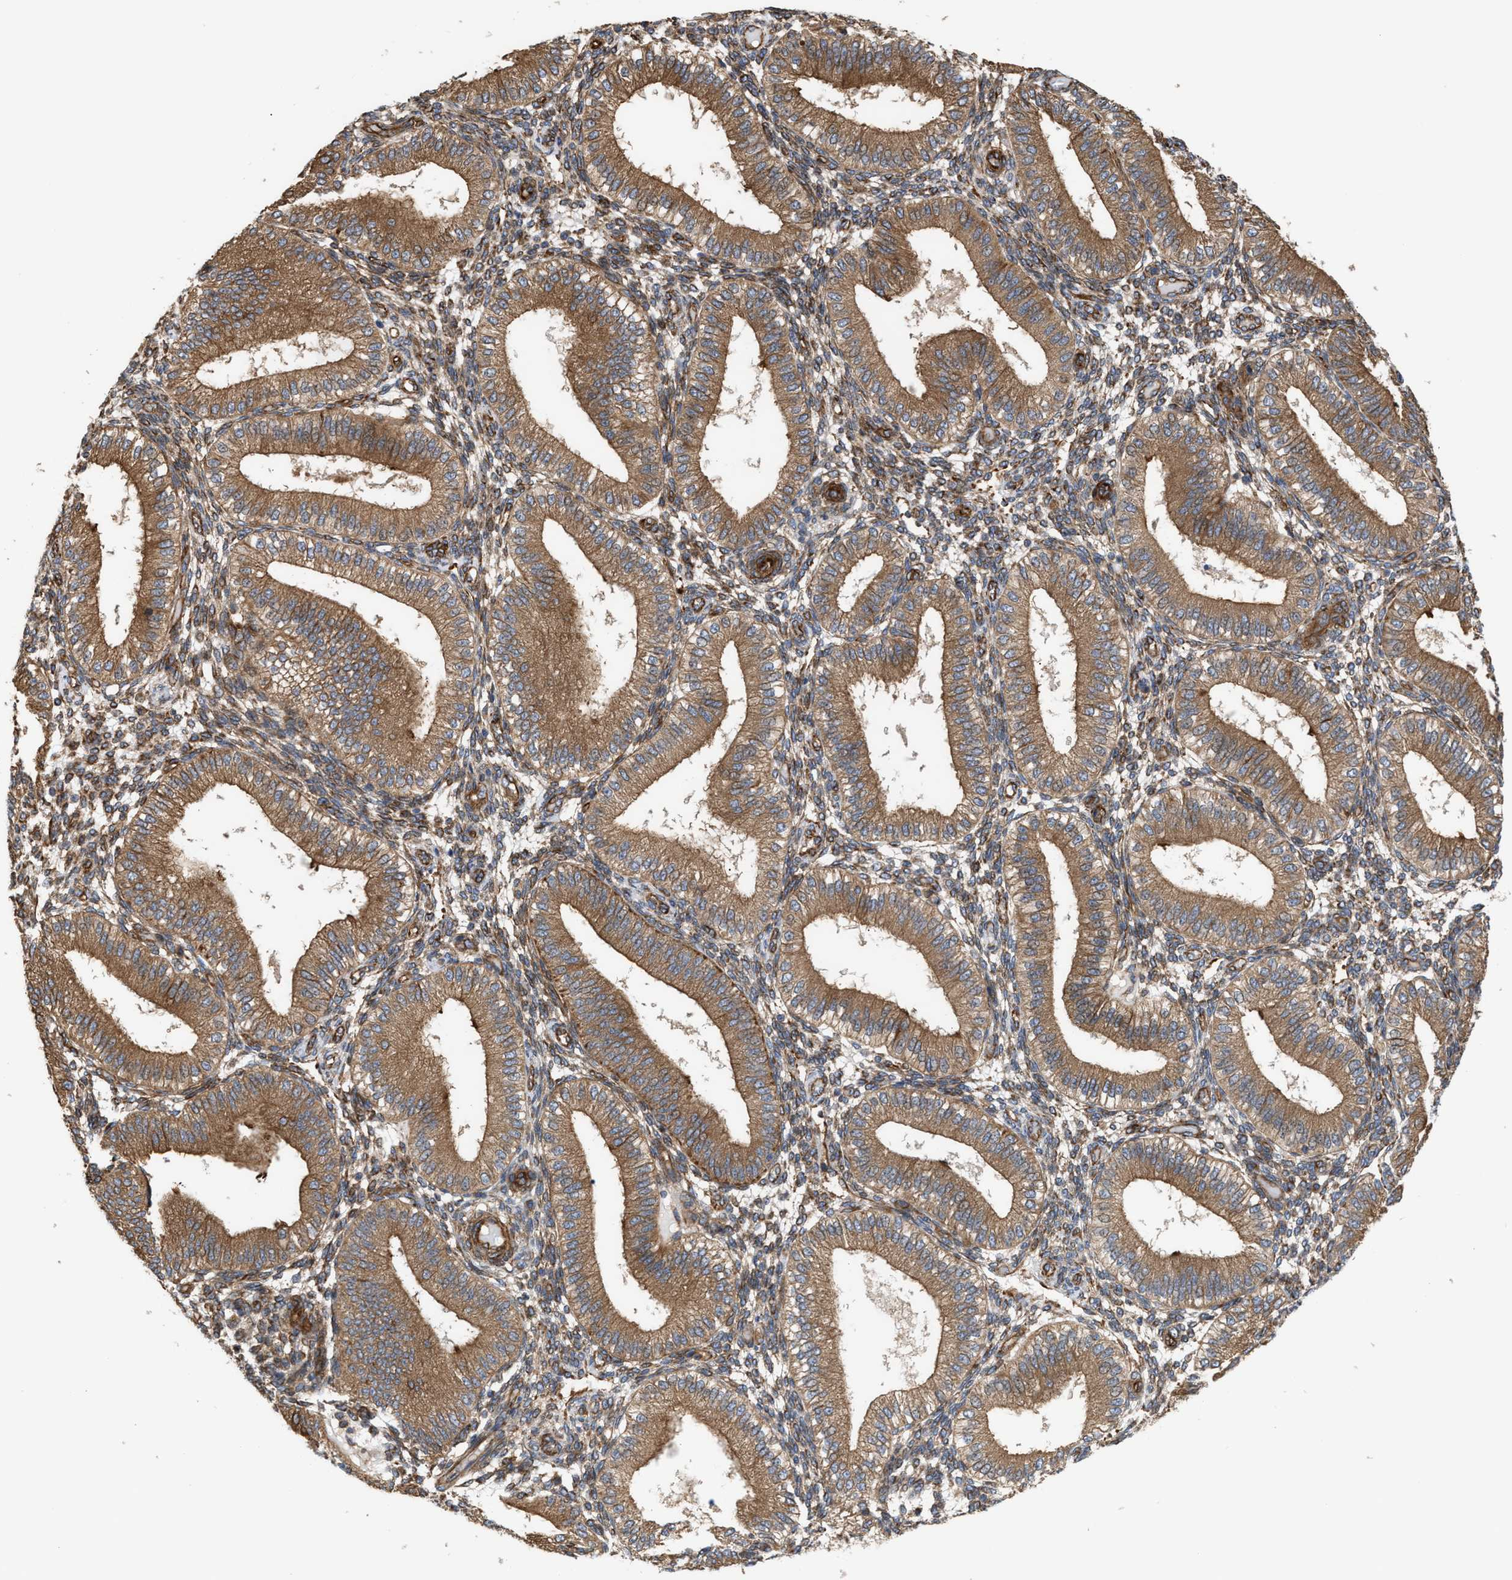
{"staining": {"intensity": "moderate", "quantity": ">75%", "location": "cytoplasmic/membranous"}, "tissue": "endometrium", "cell_type": "Cells in endometrial stroma", "image_type": "normal", "snomed": [{"axis": "morphology", "description": "Normal tissue, NOS"}, {"axis": "topography", "description": "Endometrium"}], "caption": "DAB immunohistochemical staining of benign endometrium shows moderate cytoplasmic/membranous protein staining in approximately >75% of cells in endometrial stroma.", "gene": "EPS15L1", "patient": {"sex": "female", "age": 39}}